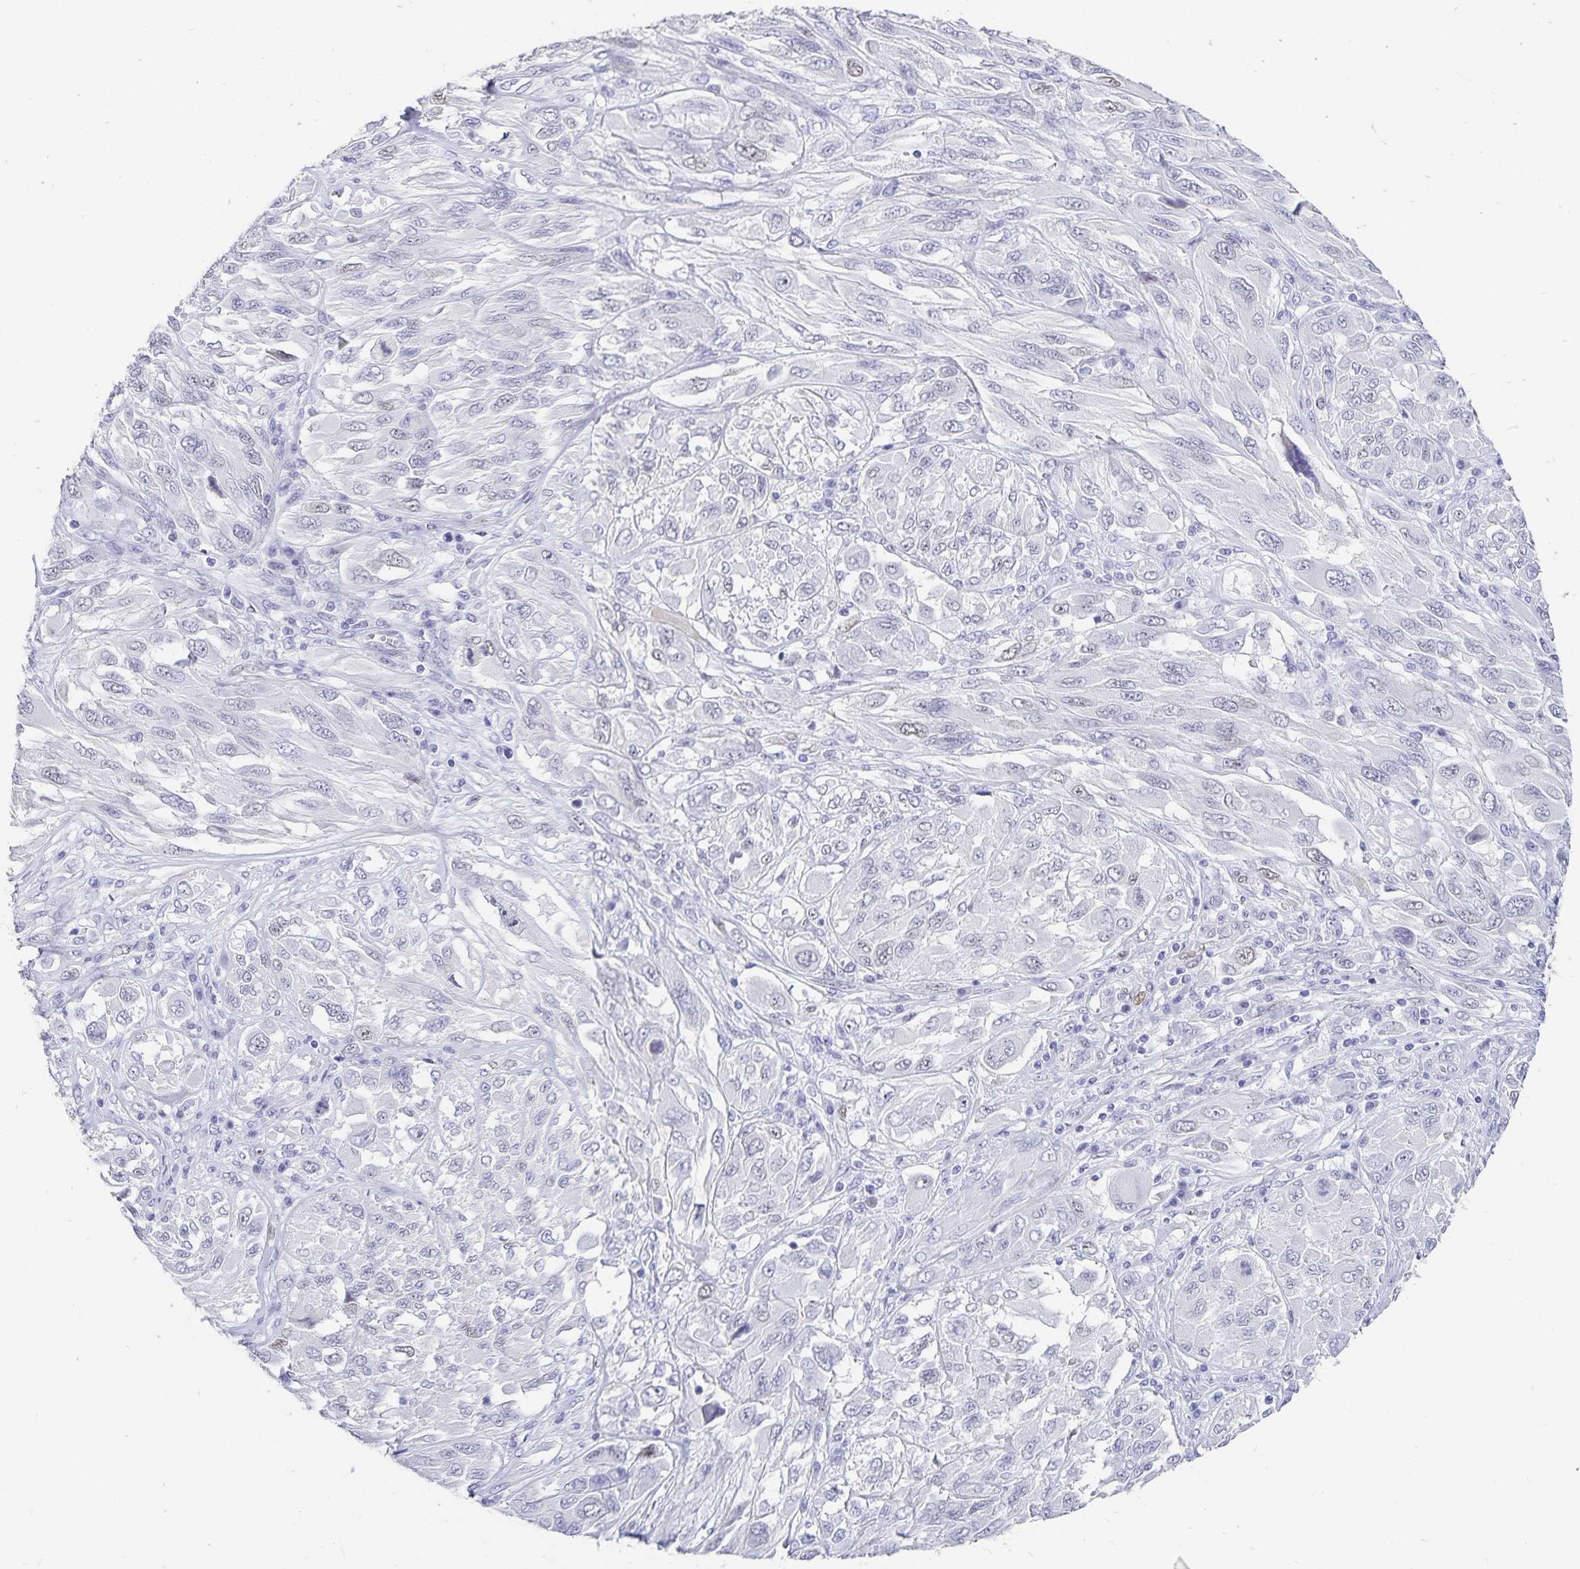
{"staining": {"intensity": "negative", "quantity": "none", "location": "none"}, "tissue": "melanoma", "cell_type": "Tumor cells", "image_type": "cancer", "snomed": [{"axis": "morphology", "description": "Malignant melanoma, NOS"}, {"axis": "topography", "description": "Skin"}], "caption": "Protein analysis of melanoma shows no significant expression in tumor cells.", "gene": "HMGB3", "patient": {"sex": "female", "age": 91}}